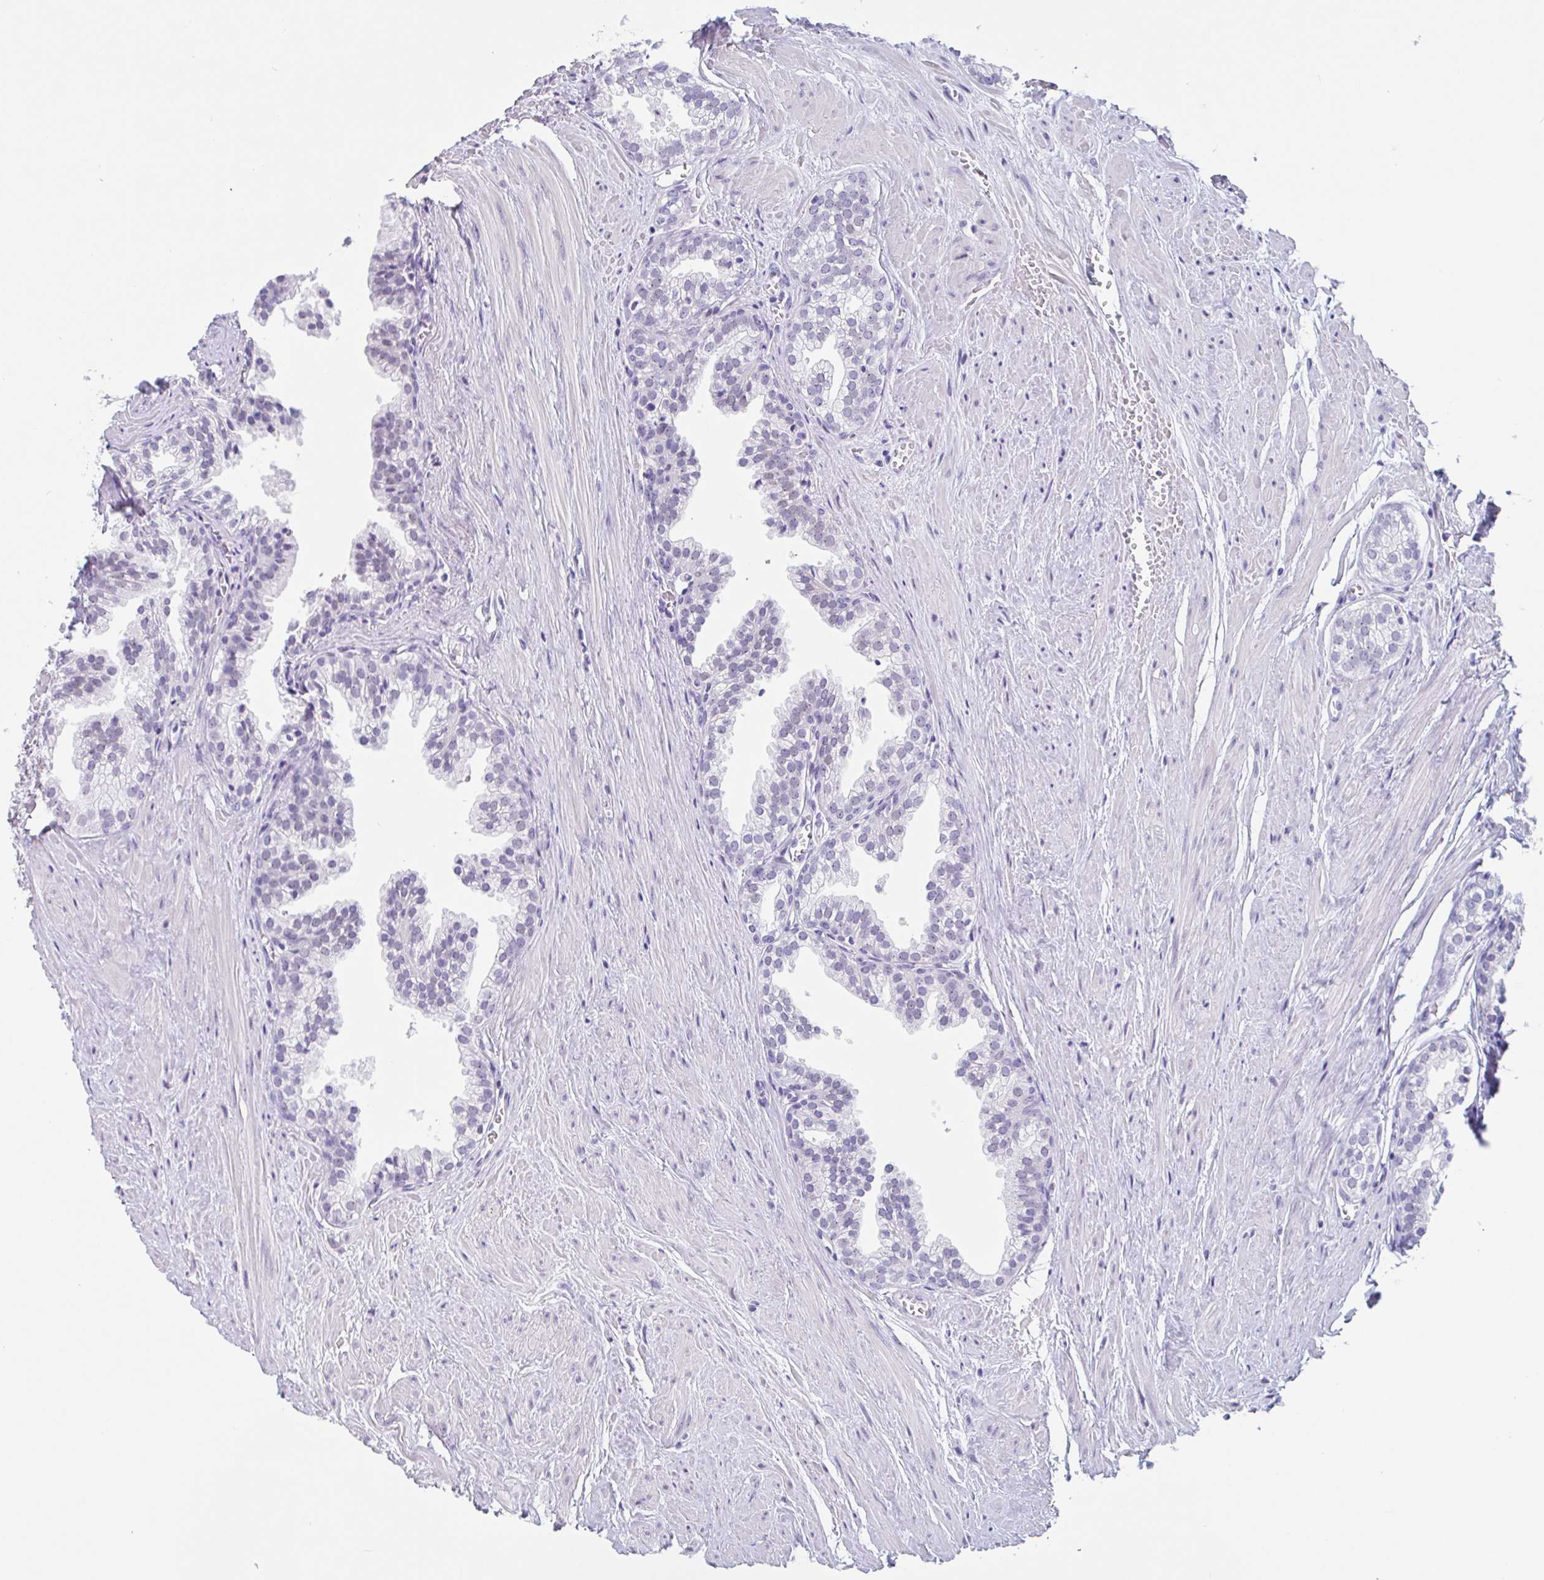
{"staining": {"intensity": "weak", "quantity": "<25%", "location": "nuclear"}, "tissue": "prostate", "cell_type": "Glandular cells", "image_type": "normal", "snomed": [{"axis": "morphology", "description": "Normal tissue, NOS"}, {"axis": "topography", "description": "Prostate"}, {"axis": "topography", "description": "Peripheral nerve tissue"}], "caption": "Immunohistochemistry of benign prostate shows no positivity in glandular cells.", "gene": "LENG9", "patient": {"sex": "male", "age": 55}}